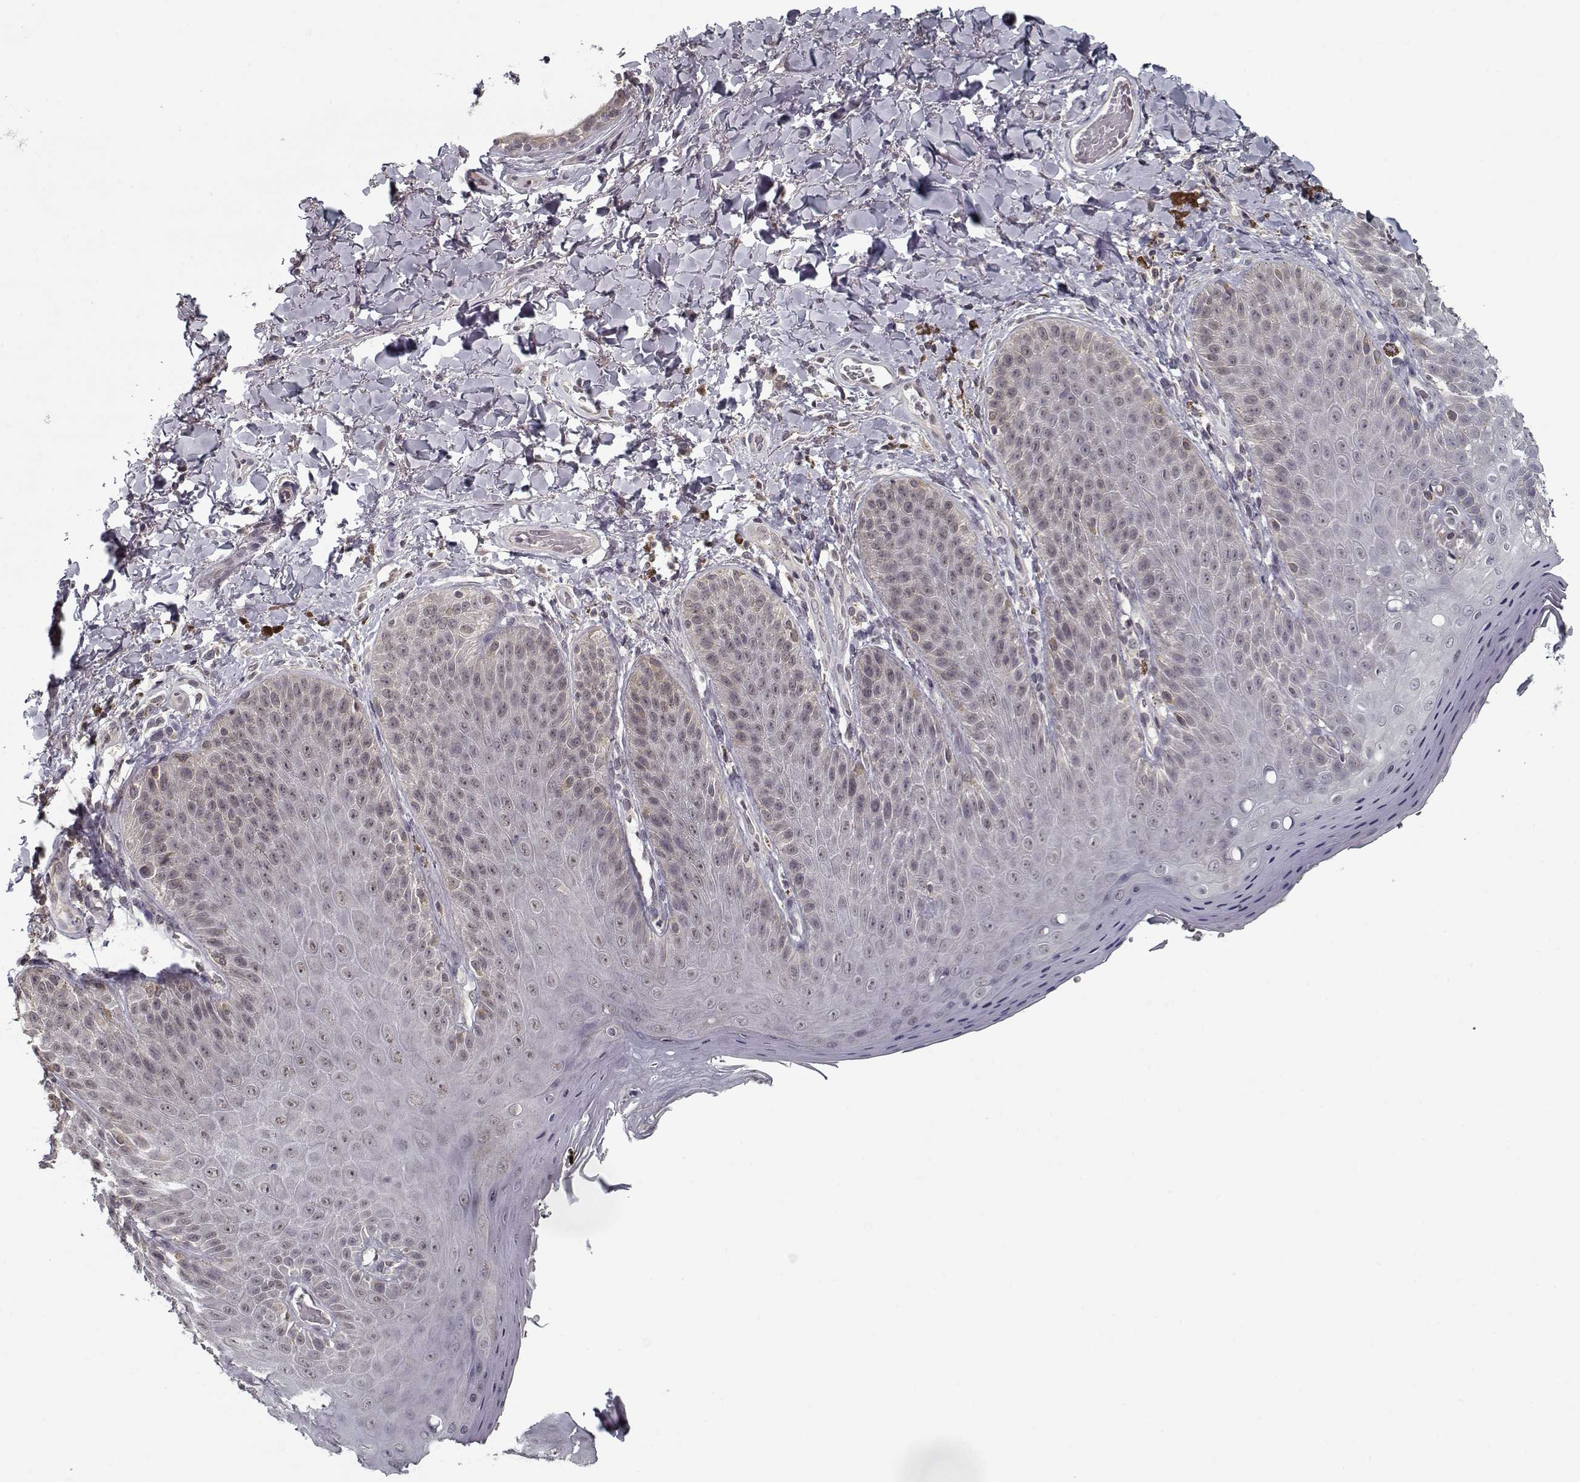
{"staining": {"intensity": "negative", "quantity": "none", "location": "none"}, "tissue": "skin", "cell_type": "Epidermal cells", "image_type": "normal", "snomed": [{"axis": "morphology", "description": "Normal tissue, NOS"}, {"axis": "topography", "description": "Anal"}], "caption": "Immunohistochemical staining of normal skin shows no significant staining in epidermal cells.", "gene": "TESPA1", "patient": {"sex": "male", "age": 53}}